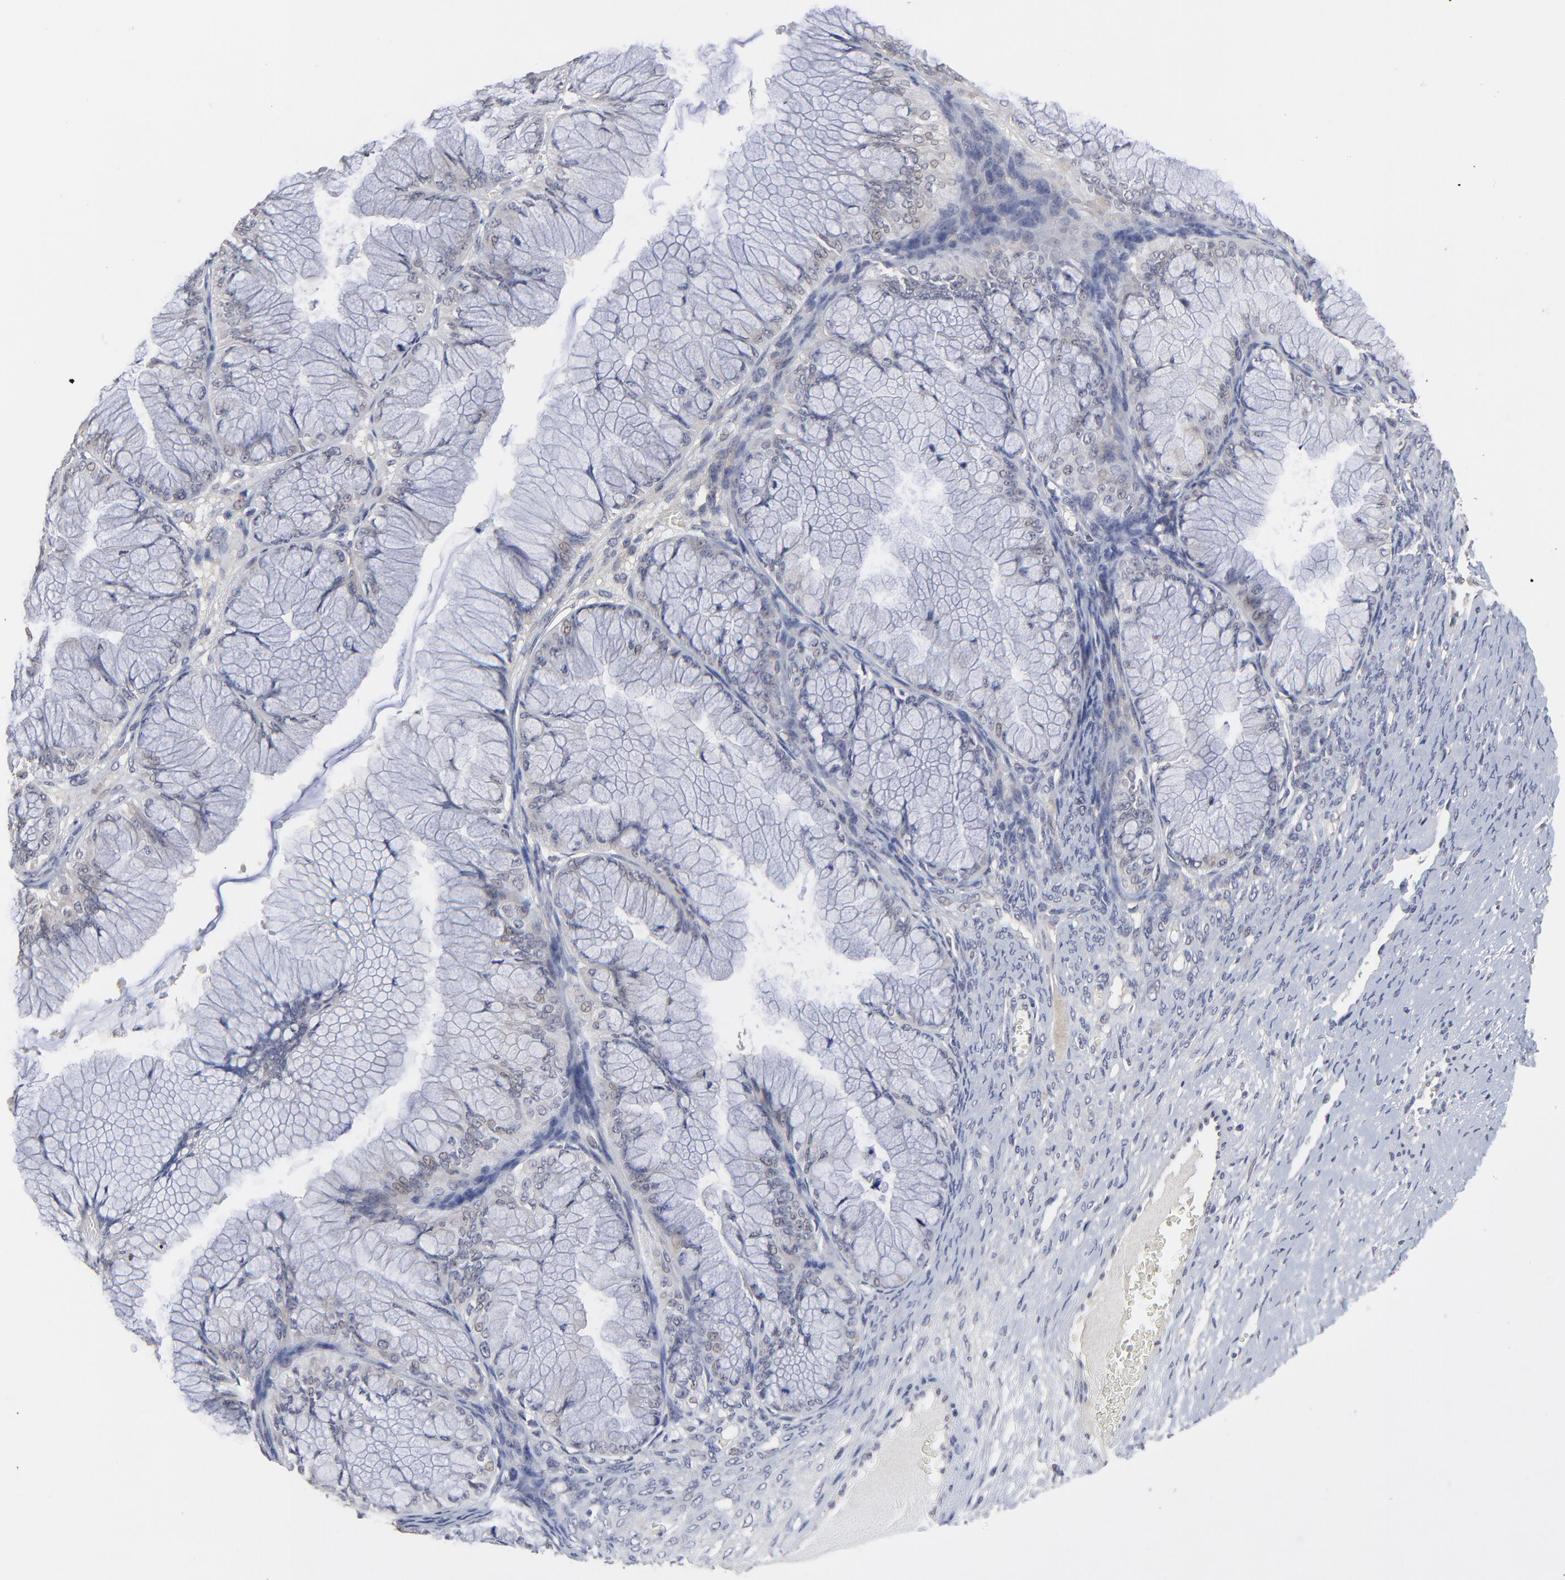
{"staining": {"intensity": "weak", "quantity": "<25%", "location": "nuclear"}, "tissue": "ovarian cancer", "cell_type": "Tumor cells", "image_type": "cancer", "snomed": [{"axis": "morphology", "description": "Cystadenocarcinoma, mucinous, NOS"}, {"axis": "topography", "description": "Ovary"}], "caption": "Histopathology image shows no significant protein expression in tumor cells of ovarian cancer.", "gene": "FAM199X", "patient": {"sex": "female", "age": 63}}